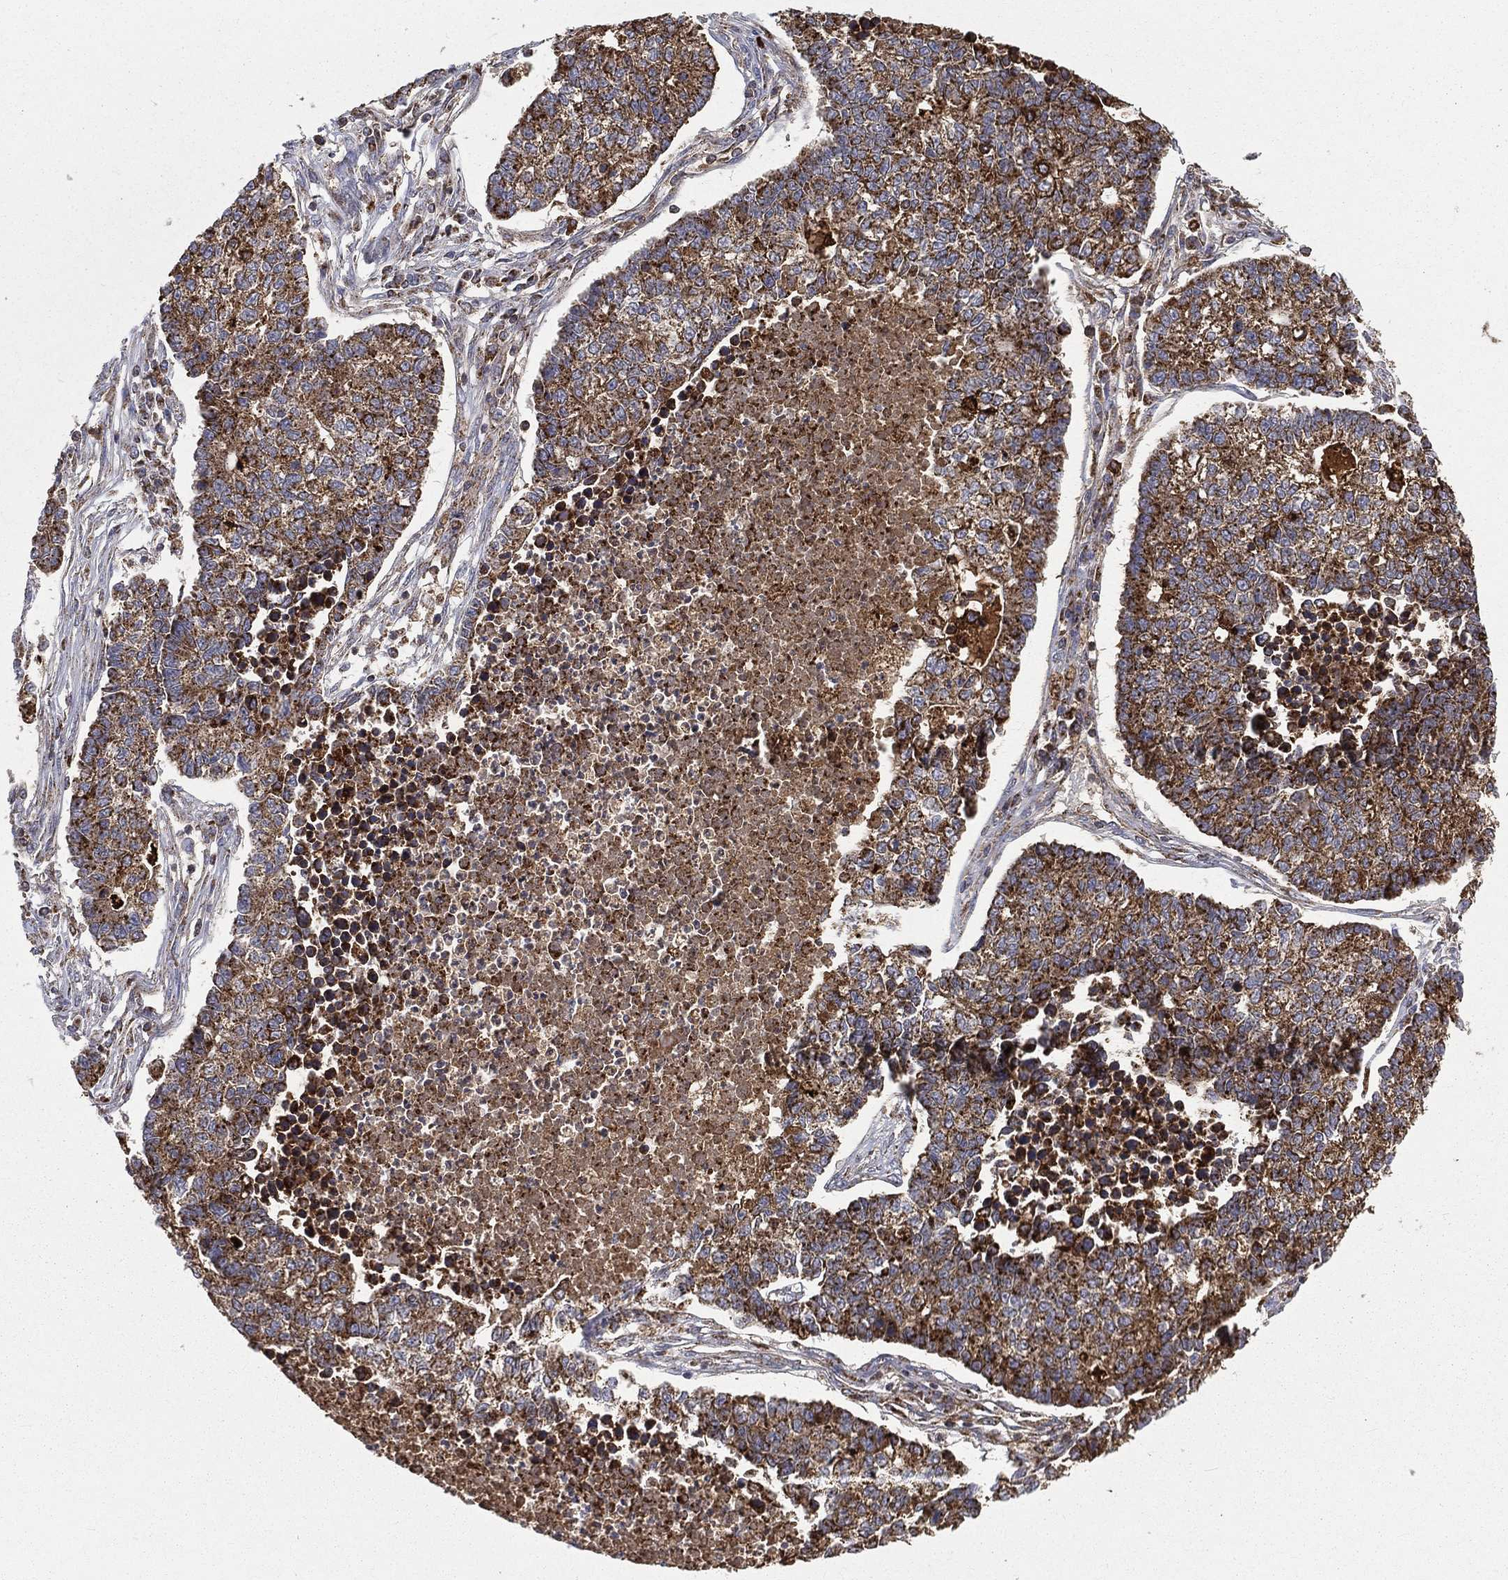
{"staining": {"intensity": "strong", "quantity": ">75%", "location": "cytoplasmic/membranous"}, "tissue": "lung cancer", "cell_type": "Tumor cells", "image_type": "cancer", "snomed": [{"axis": "morphology", "description": "Adenocarcinoma, NOS"}, {"axis": "topography", "description": "Lung"}], "caption": "Strong cytoplasmic/membranous positivity for a protein is present in about >75% of tumor cells of lung cancer using immunohistochemistry.", "gene": "RIN3", "patient": {"sex": "male", "age": 57}}